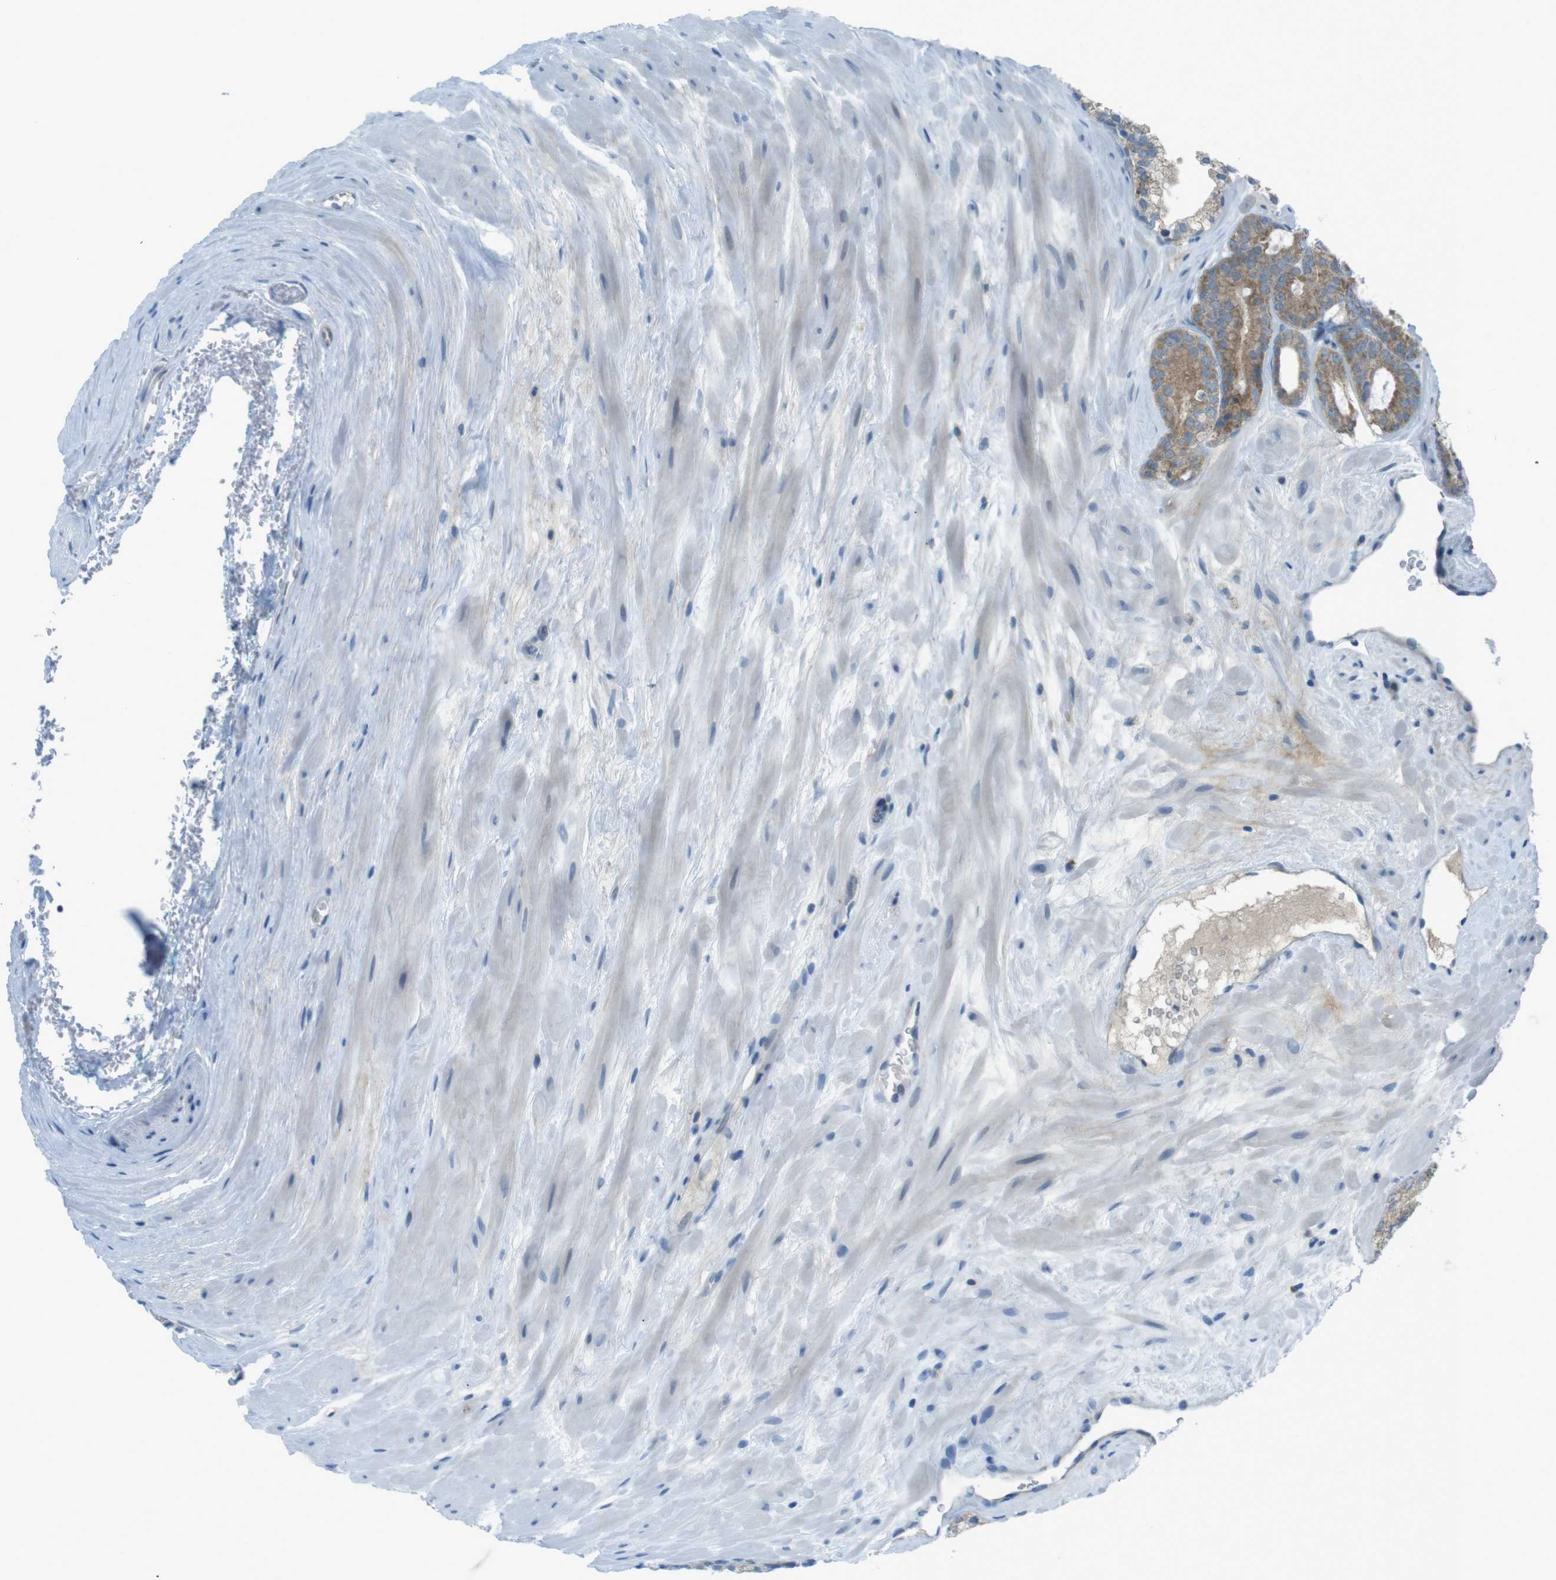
{"staining": {"intensity": "moderate", "quantity": "<25%", "location": "cytoplasmic/membranous"}, "tissue": "prostate cancer", "cell_type": "Tumor cells", "image_type": "cancer", "snomed": [{"axis": "morphology", "description": "Adenocarcinoma, High grade"}, {"axis": "topography", "description": "Prostate"}], "caption": "There is low levels of moderate cytoplasmic/membranous staining in tumor cells of adenocarcinoma (high-grade) (prostate), as demonstrated by immunohistochemical staining (brown color).", "gene": "ZDHHC20", "patient": {"sex": "male", "age": 60}}